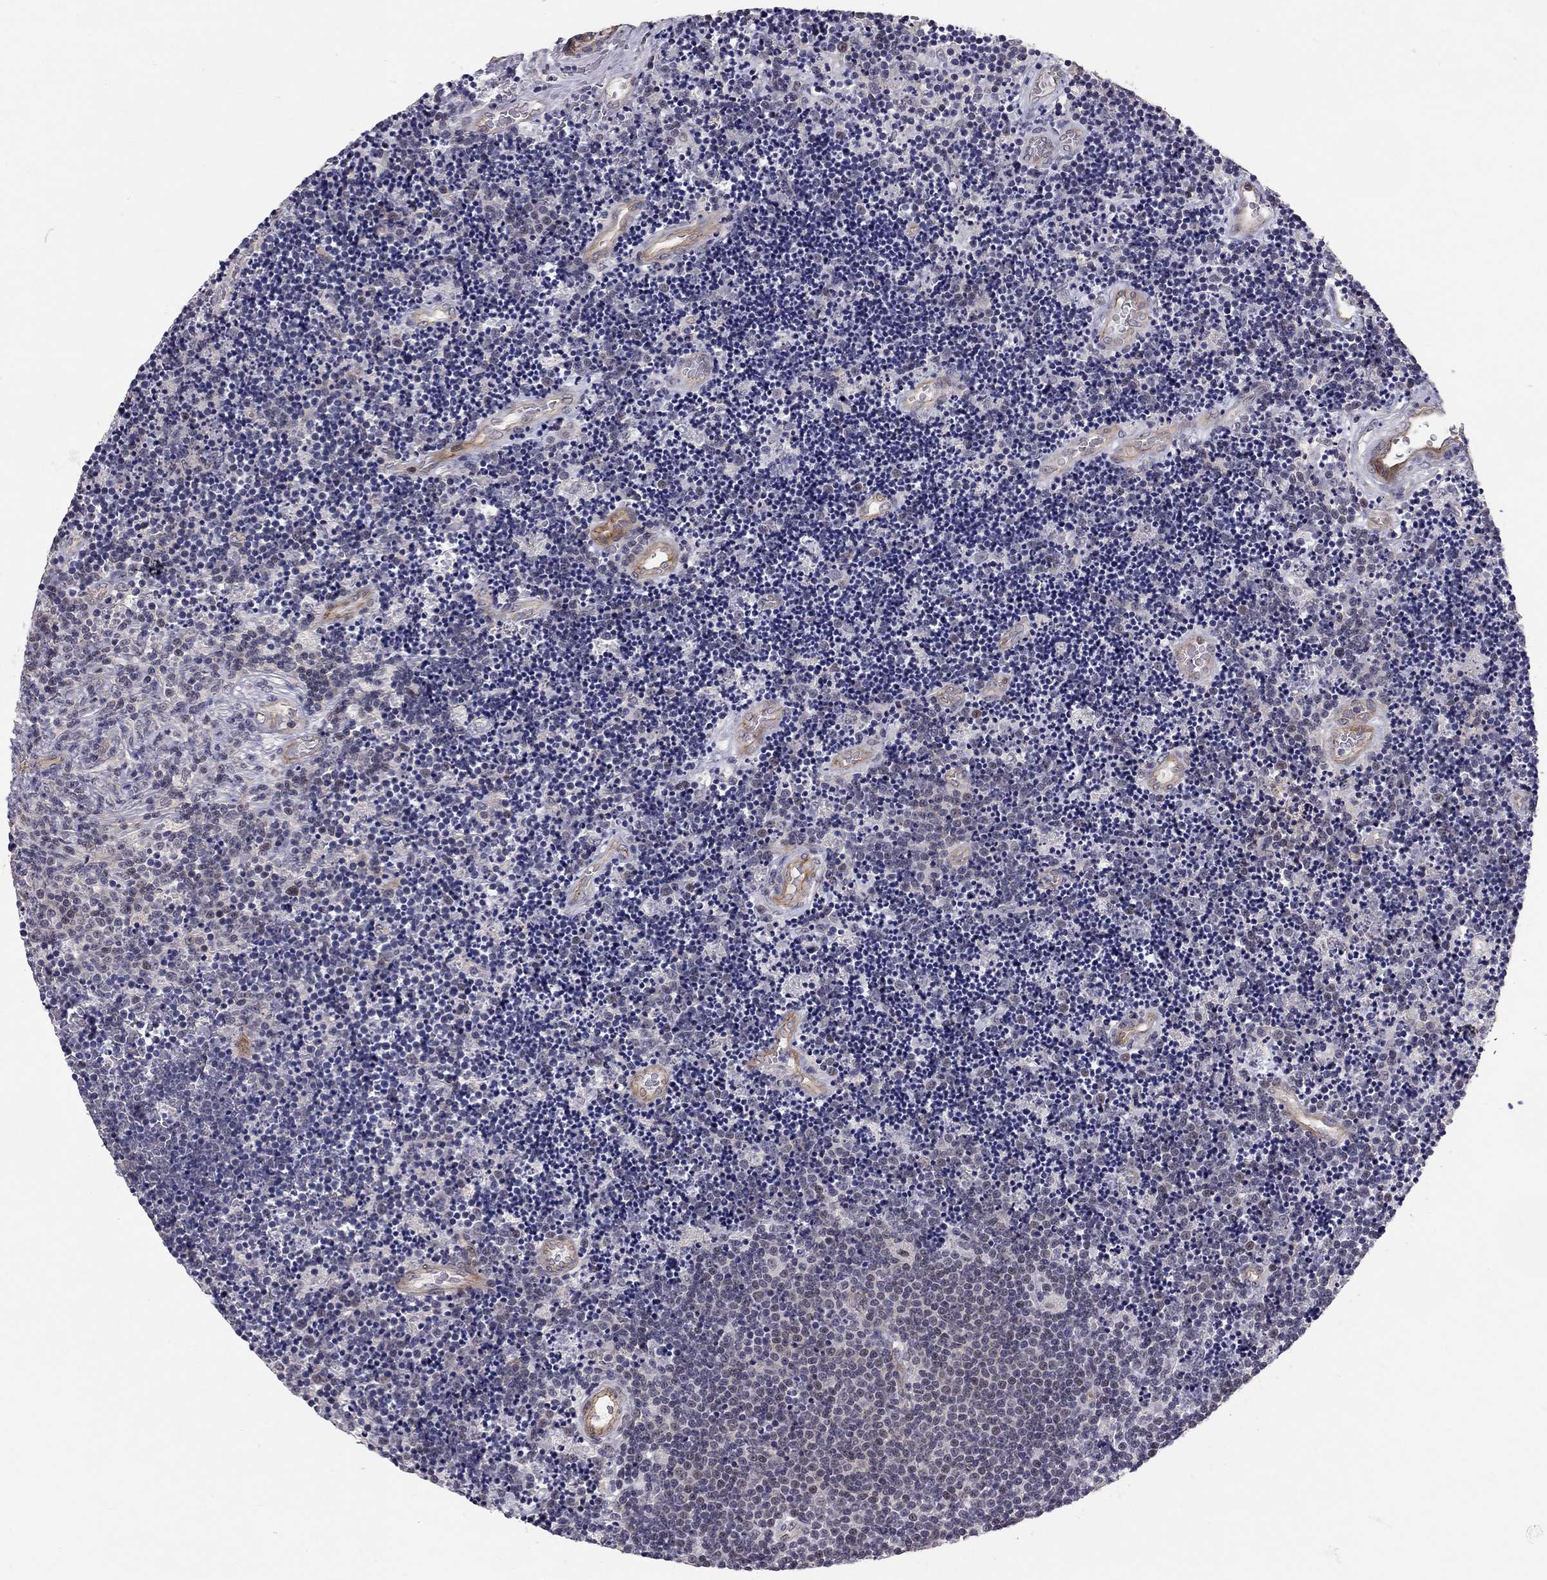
{"staining": {"intensity": "negative", "quantity": "none", "location": "none"}, "tissue": "lymphoma", "cell_type": "Tumor cells", "image_type": "cancer", "snomed": [{"axis": "morphology", "description": "Malignant lymphoma, non-Hodgkin's type, Low grade"}, {"axis": "topography", "description": "Brain"}], "caption": "Immunohistochemical staining of human malignant lymphoma, non-Hodgkin's type (low-grade) reveals no significant positivity in tumor cells.", "gene": "GJB4", "patient": {"sex": "female", "age": 66}}